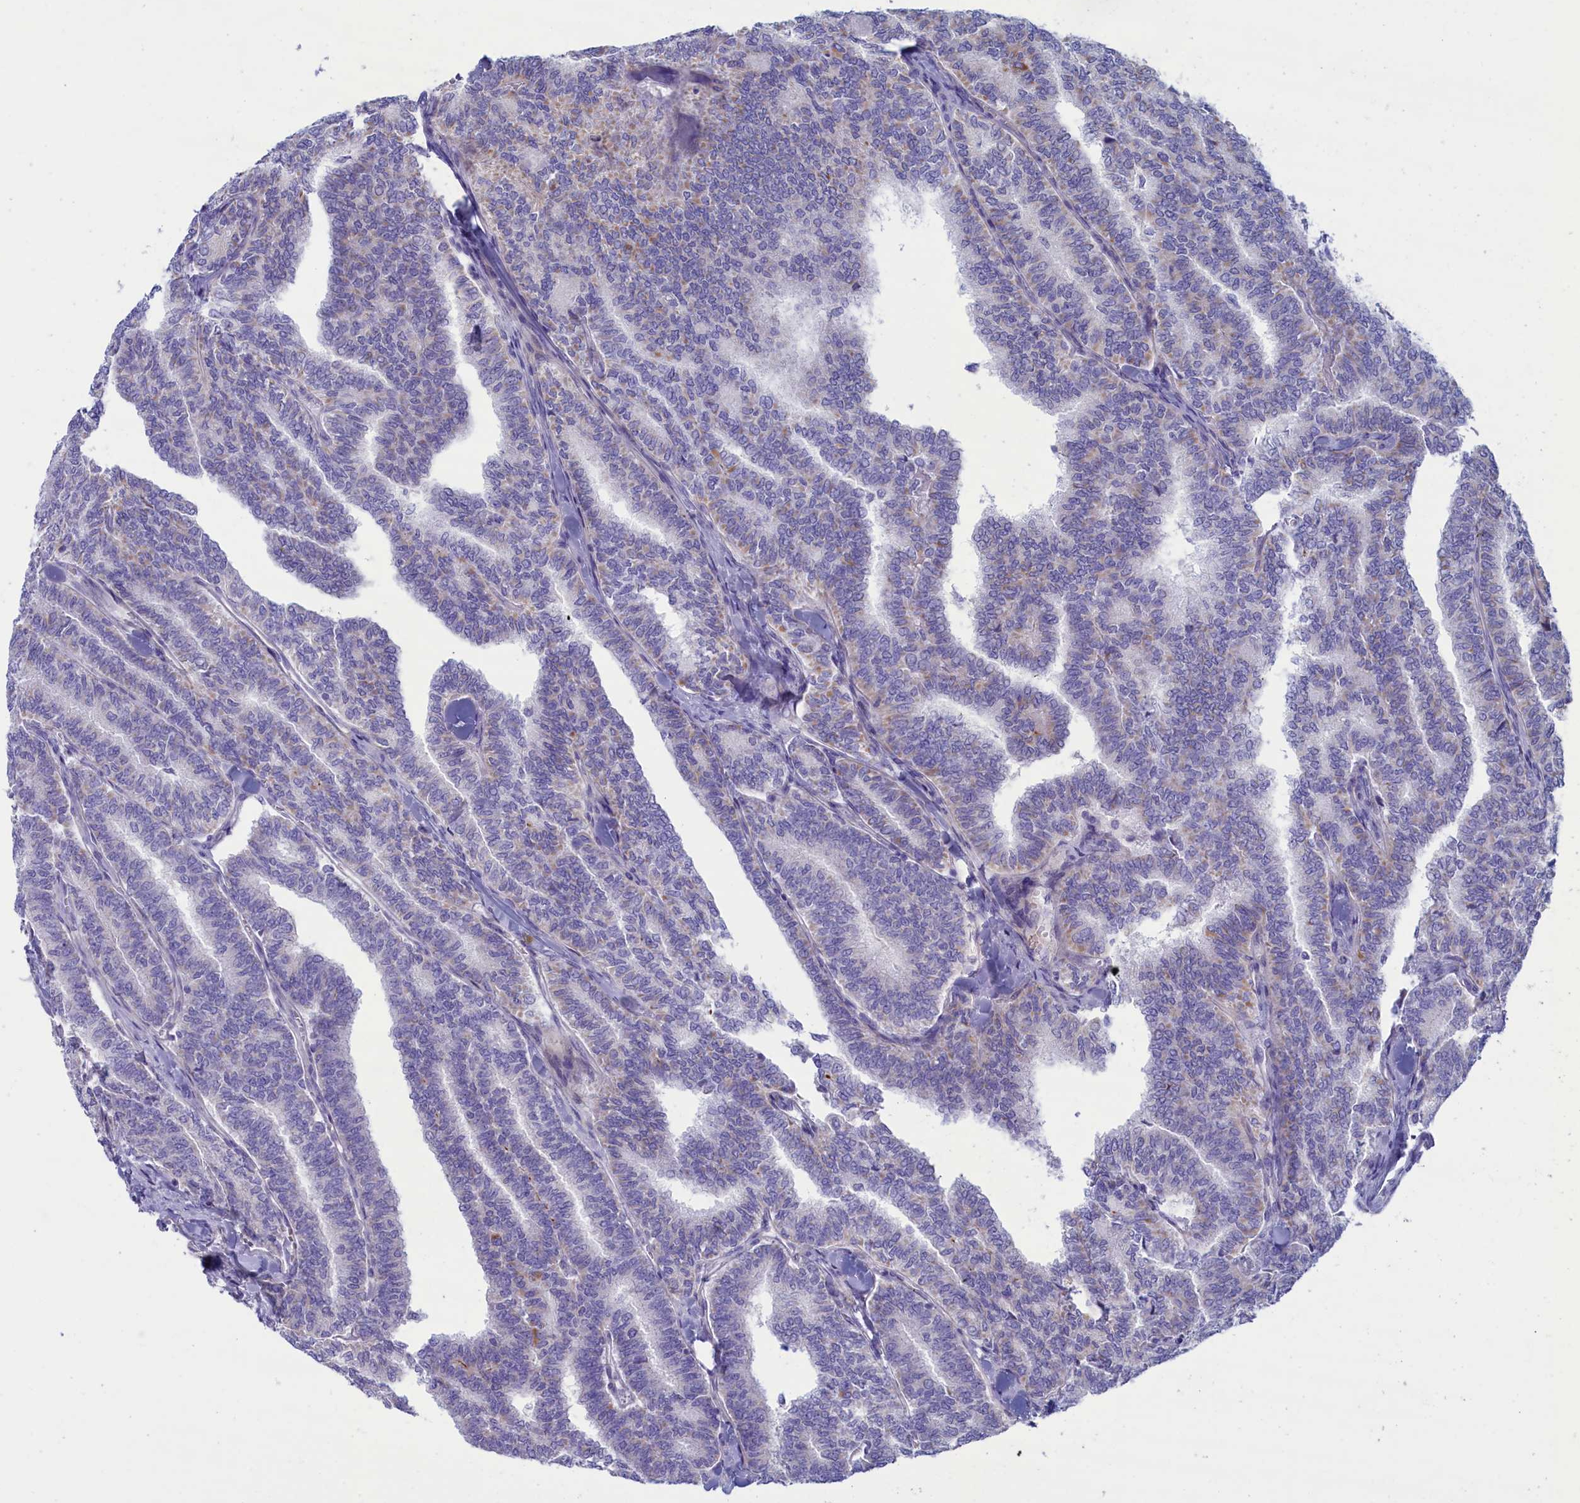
{"staining": {"intensity": "weak", "quantity": "<25%", "location": "cytoplasmic/membranous"}, "tissue": "thyroid cancer", "cell_type": "Tumor cells", "image_type": "cancer", "snomed": [{"axis": "morphology", "description": "Papillary adenocarcinoma, NOS"}, {"axis": "topography", "description": "Thyroid gland"}], "caption": "IHC photomicrograph of neoplastic tissue: thyroid papillary adenocarcinoma stained with DAB (3,3'-diaminobenzidine) exhibits no significant protein expression in tumor cells.", "gene": "MPV17L2", "patient": {"sex": "female", "age": 35}}